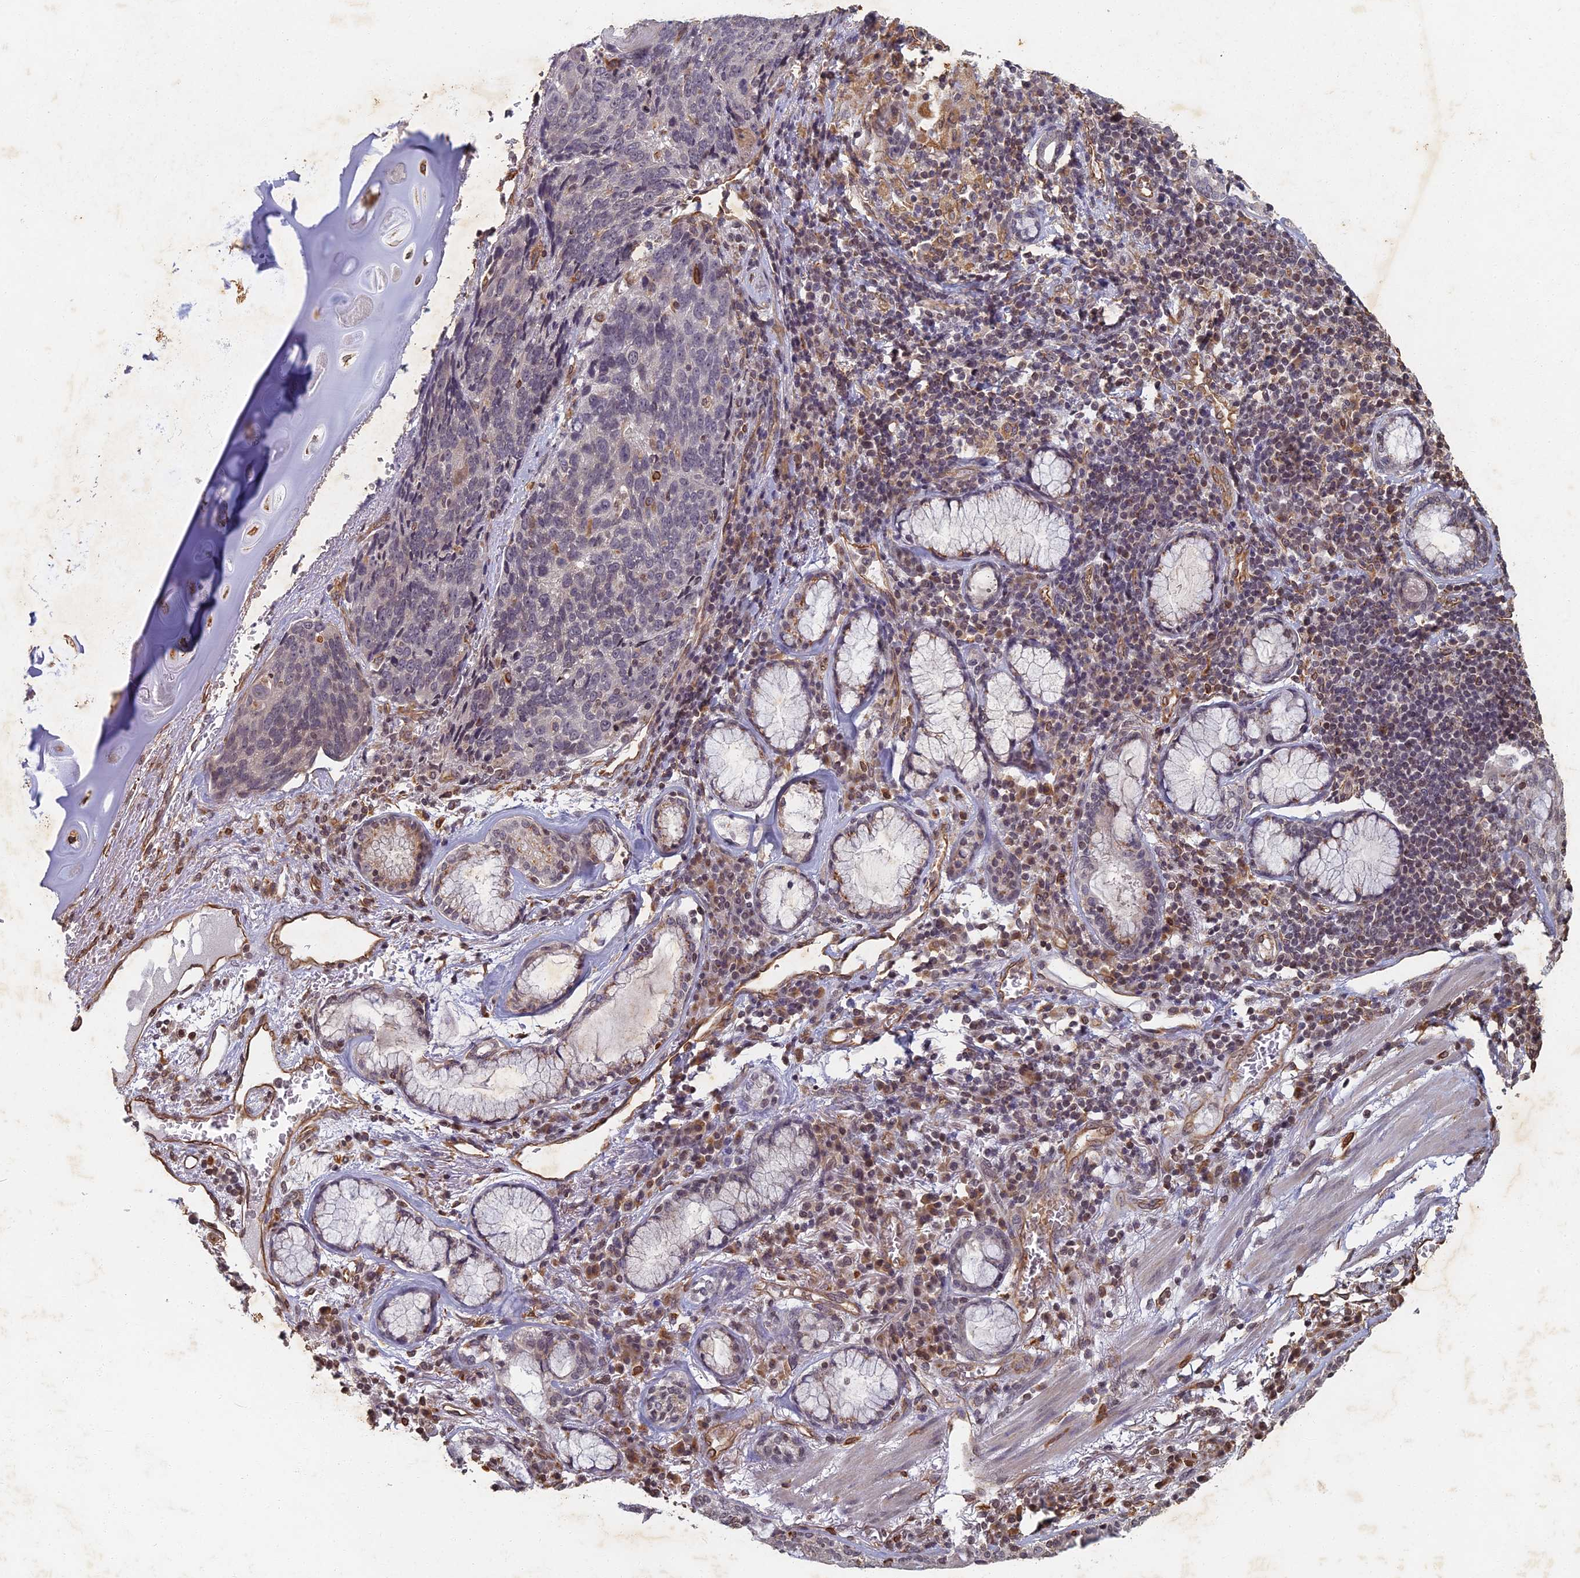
{"staining": {"intensity": "negative", "quantity": "none", "location": "none"}, "tissue": "lung cancer", "cell_type": "Tumor cells", "image_type": "cancer", "snomed": [{"axis": "morphology", "description": "Squamous cell carcinoma, NOS"}, {"axis": "topography", "description": "Lung"}], "caption": "This image is of lung cancer stained with IHC to label a protein in brown with the nuclei are counter-stained blue. There is no staining in tumor cells.", "gene": "ABCB10", "patient": {"sex": "male", "age": 66}}